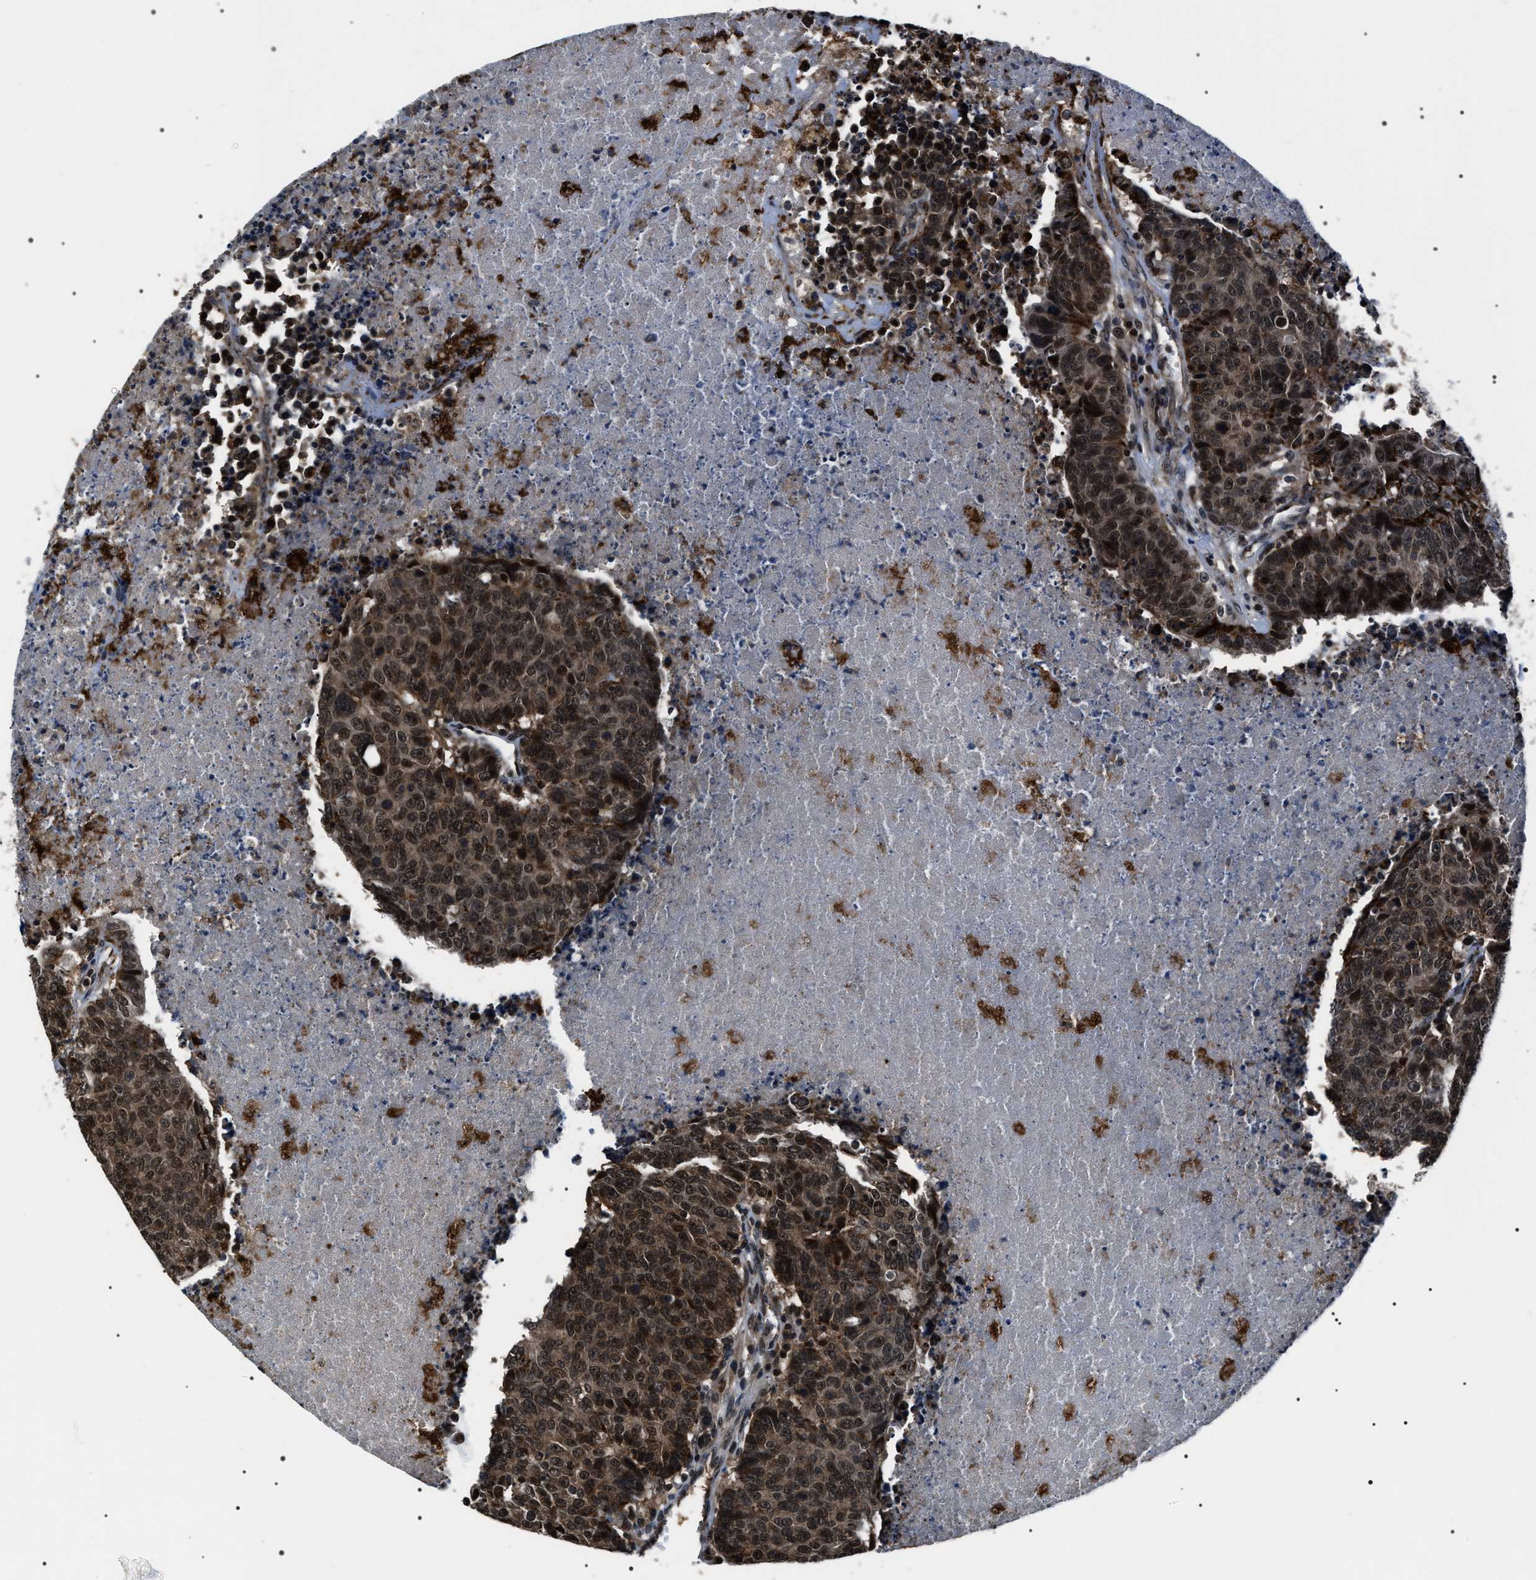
{"staining": {"intensity": "moderate", "quantity": ">75%", "location": "cytoplasmic/membranous,nuclear"}, "tissue": "colorectal cancer", "cell_type": "Tumor cells", "image_type": "cancer", "snomed": [{"axis": "morphology", "description": "Adenocarcinoma, NOS"}, {"axis": "topography", "description": "Colon"}], "caption": "Immunohistochemistry (IHC) staining of colorectal cancer (adenocarcinoma), which exhibits medium levels of moderate cytoplasmic/membranous and nuclear positivity in about >75% of tumor cells indicating moderate cytoplasmic/membranous and nuclear protein staining. The staining was performed using DAB (brown) for protein detection and nuclei were counterstained in hematoxylin (blue).", "gene": "SIPA1", "patient": {"sex": "female", "age": 53}}